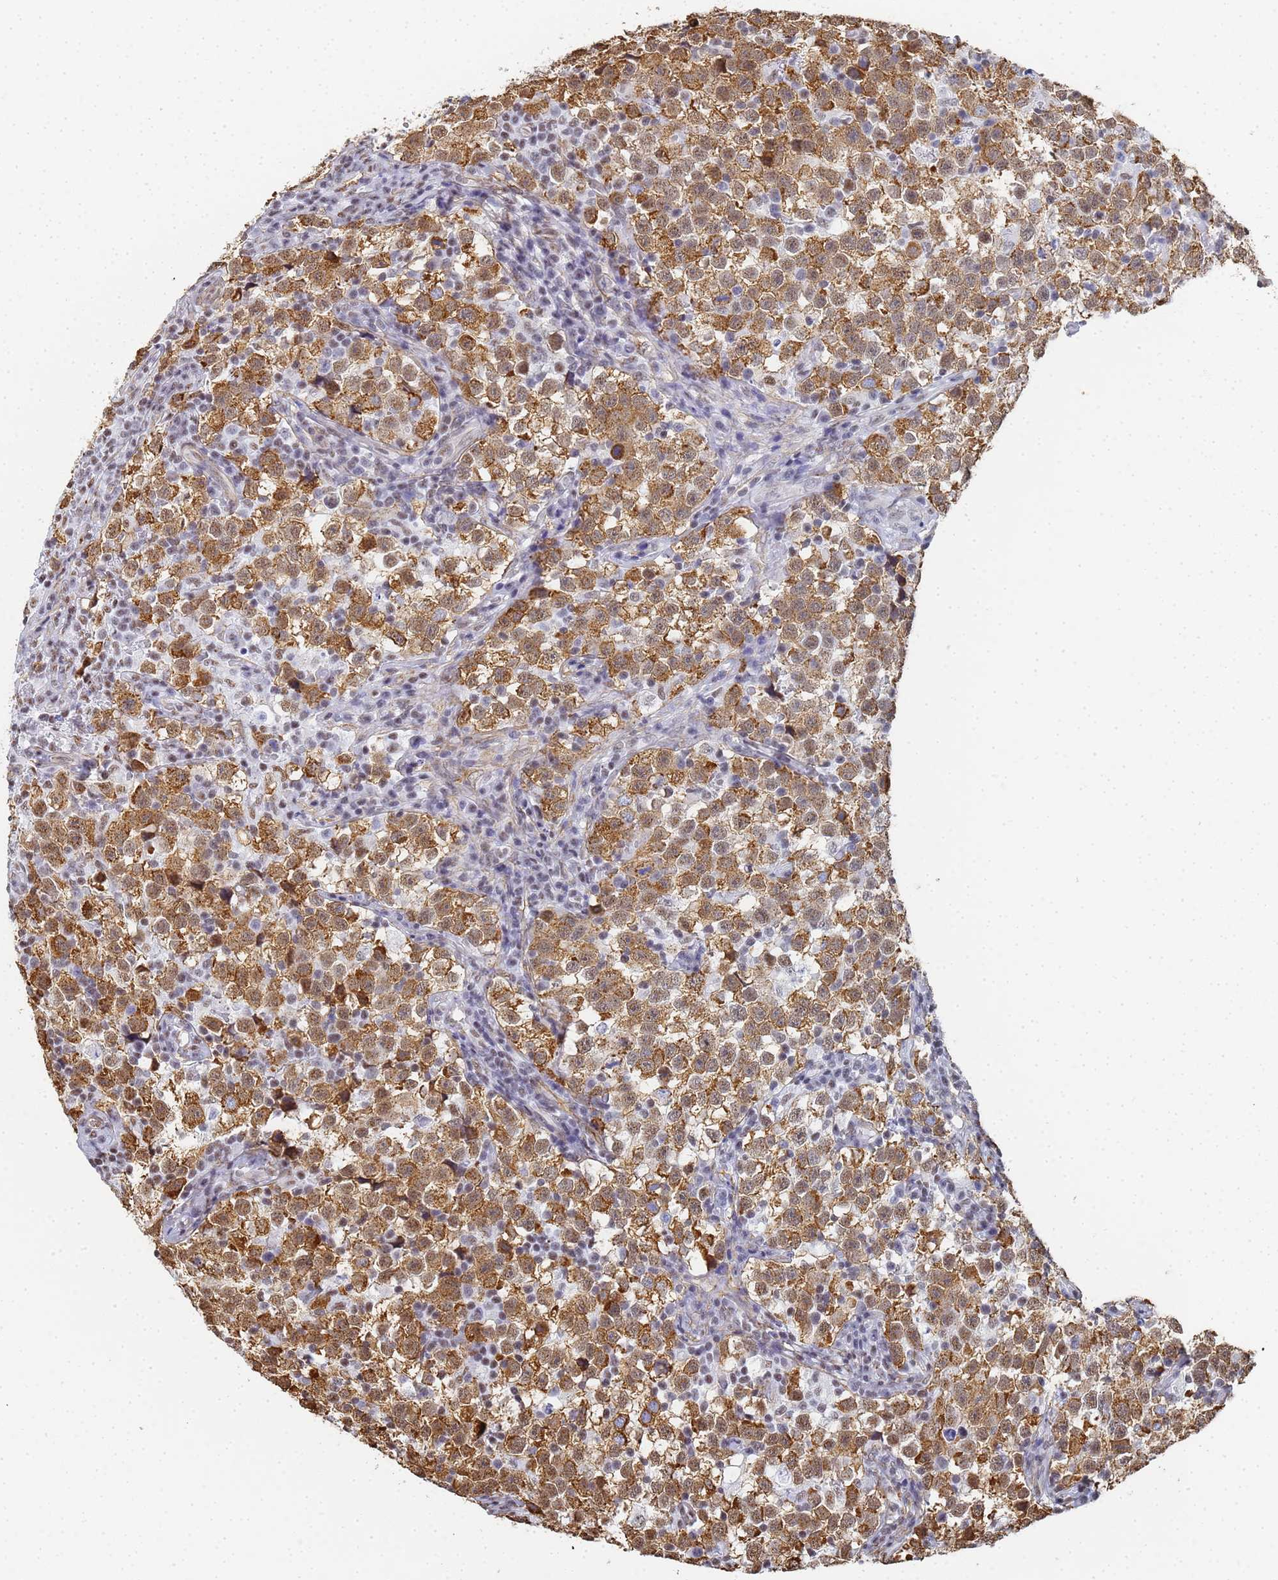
{"staining": {"intensity": "moderate", "quantity": ">75%", "location": "cytoplasmic/membranous,nuclear"}, "tissue": "testis cancer", "cell_type": "Tumor cells", "image_type": "cancer", "snomed": [{"axis": "morphology", "description": "Normal tissue, NOS"}, {"axis": "morphology", "description": "Seminoma, NOS"}, {"axis": "topography", "description": "Testis"}], "caption": "Immunohistochemical staining of human testis cancer (seminoma) demonstrates moderate cytoplasmic/membranous and nuclear protein positivity in approximately >75% of tumor cells. (brown staining indicates protein expression, while blue staining denotes nuclei).", "gene": "PRRT4", "patient": {"sex": "male", "age": 43}}